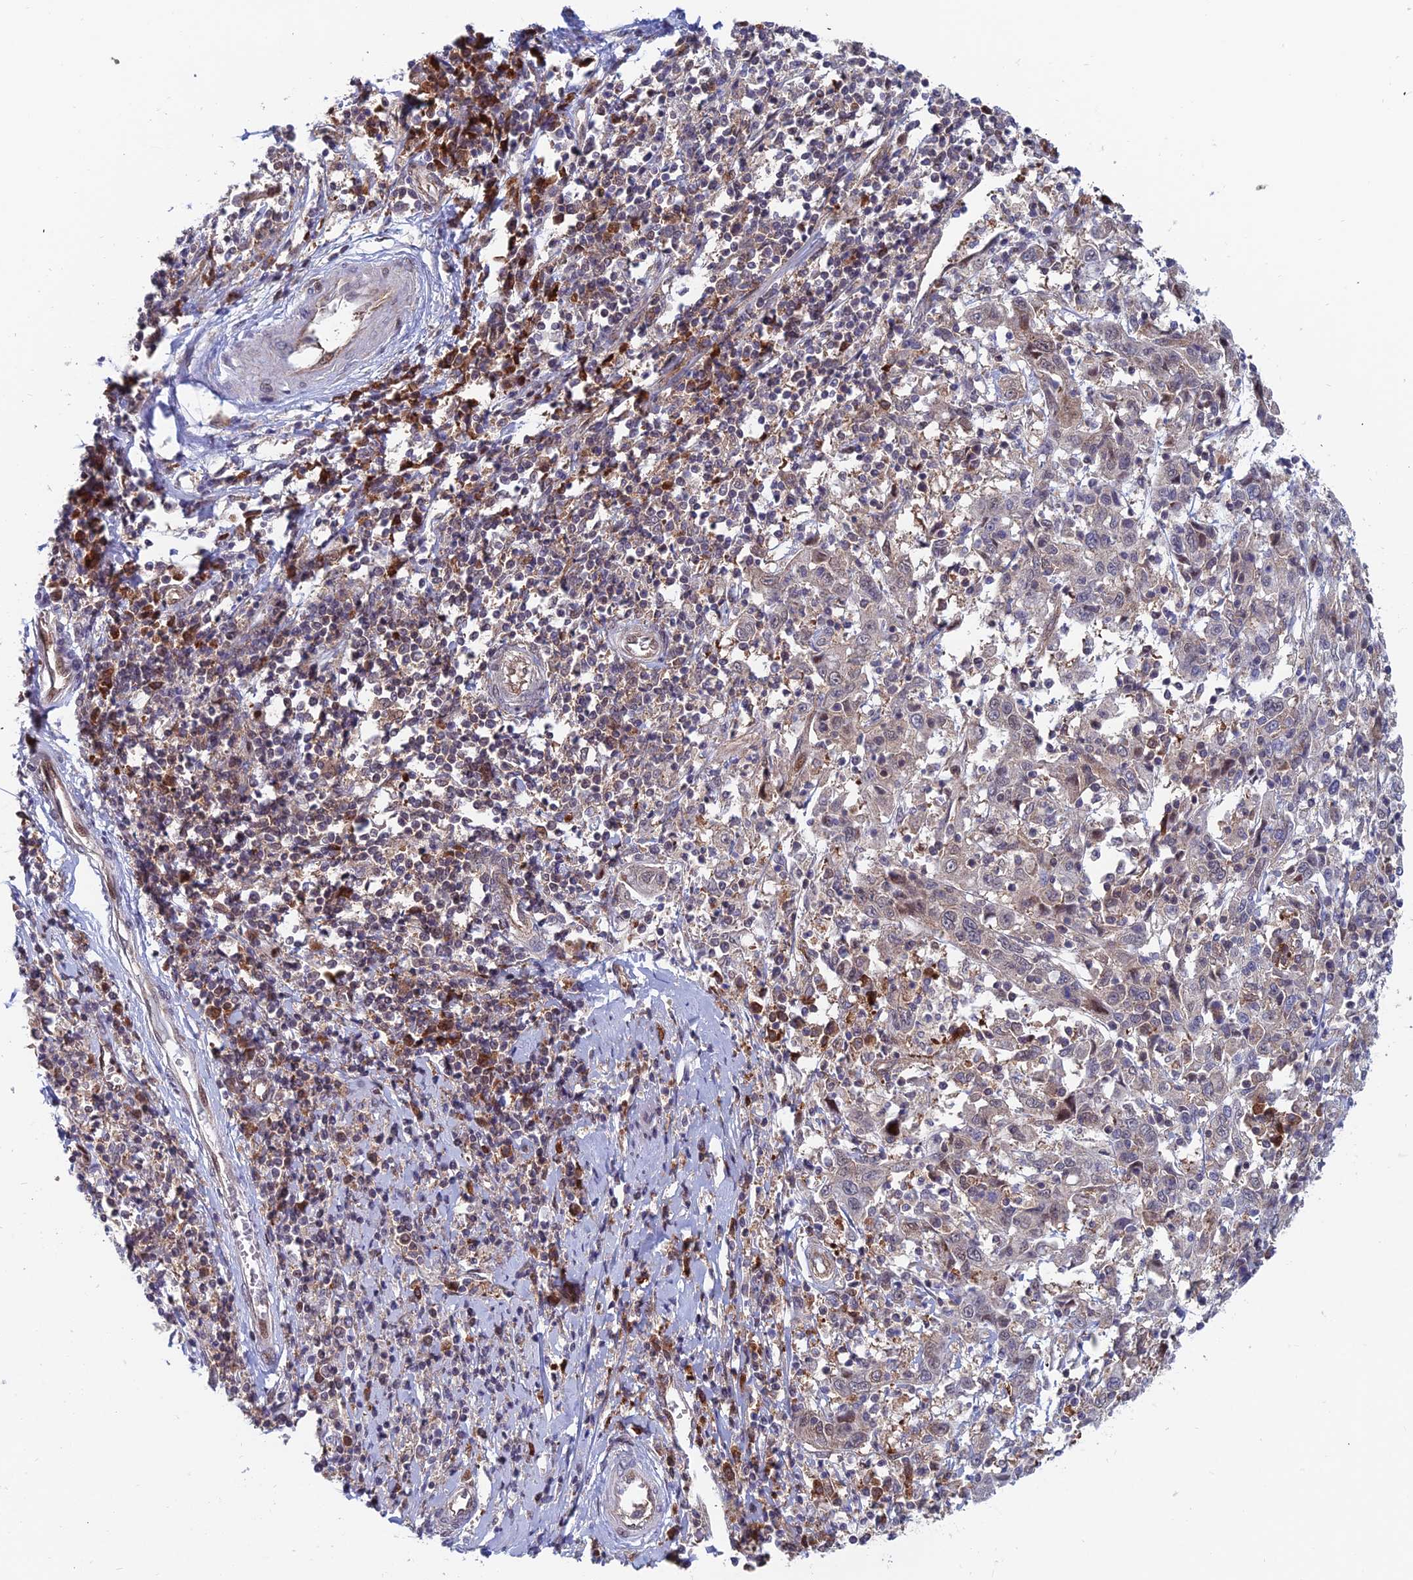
{"staining": {"intensity": "negative", "quantity": "none", "location": "none"}, "tissue": "cervical cancer", "cell_type": "Tumor cells", "image_type": "cancer", "snomed": [{"axis": "morphology", "description": "Squamous cell carcinoma, NOS"}, {"axis": "topography", "description": "Cervix"}], "caption": "This is an immunohistochemistry (IHC) image of human cervical cancer. There is no staining in tumor cells.", "gene": "IGBP1", "patient": {"sex": "female", "age": 46}}